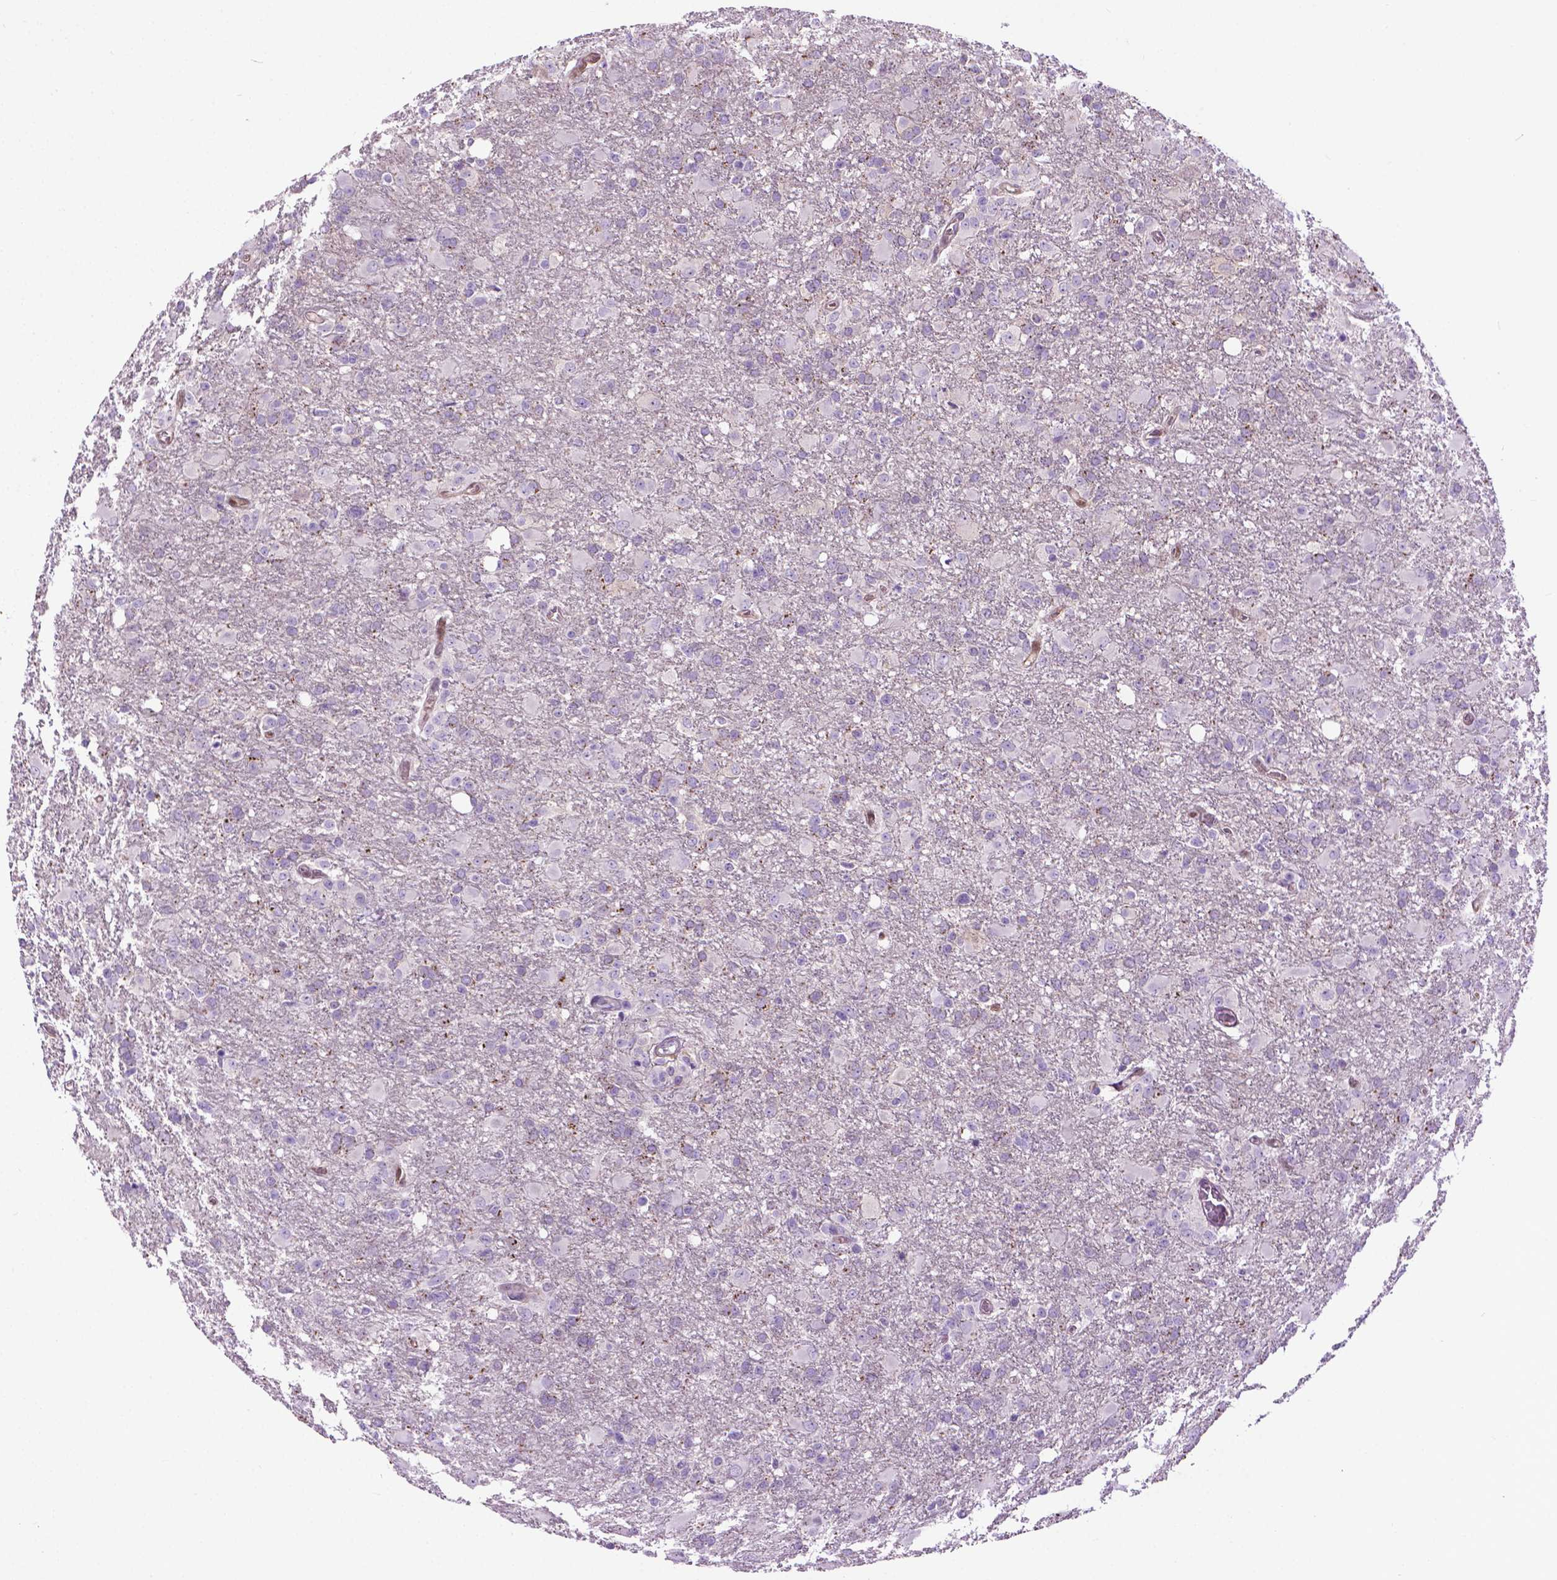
{"staining": {"intensity": "negative", "quantity": "none", "location": "none"}, "tissue": "glioma", "cell_type": "Tumor cells", "image_type": "cancer", "snomed": [{"axis": "morphology", "description": "Glioma, malignant, High grade"}, {"axis": "topography", "description": "Brain"}], "caption": "Immunohistochemistry (IHC) micrograph of human high-grade glioma (malignant) stained for a protein (brown), which demonstrates no expression in tumor cells. (DAB (3,3'-diaminobenzidine) immunohistochemistry with hematoxylin counter stain).", "gene": "SPECC1L", "patient": {"sex": "male", "age": 68}}